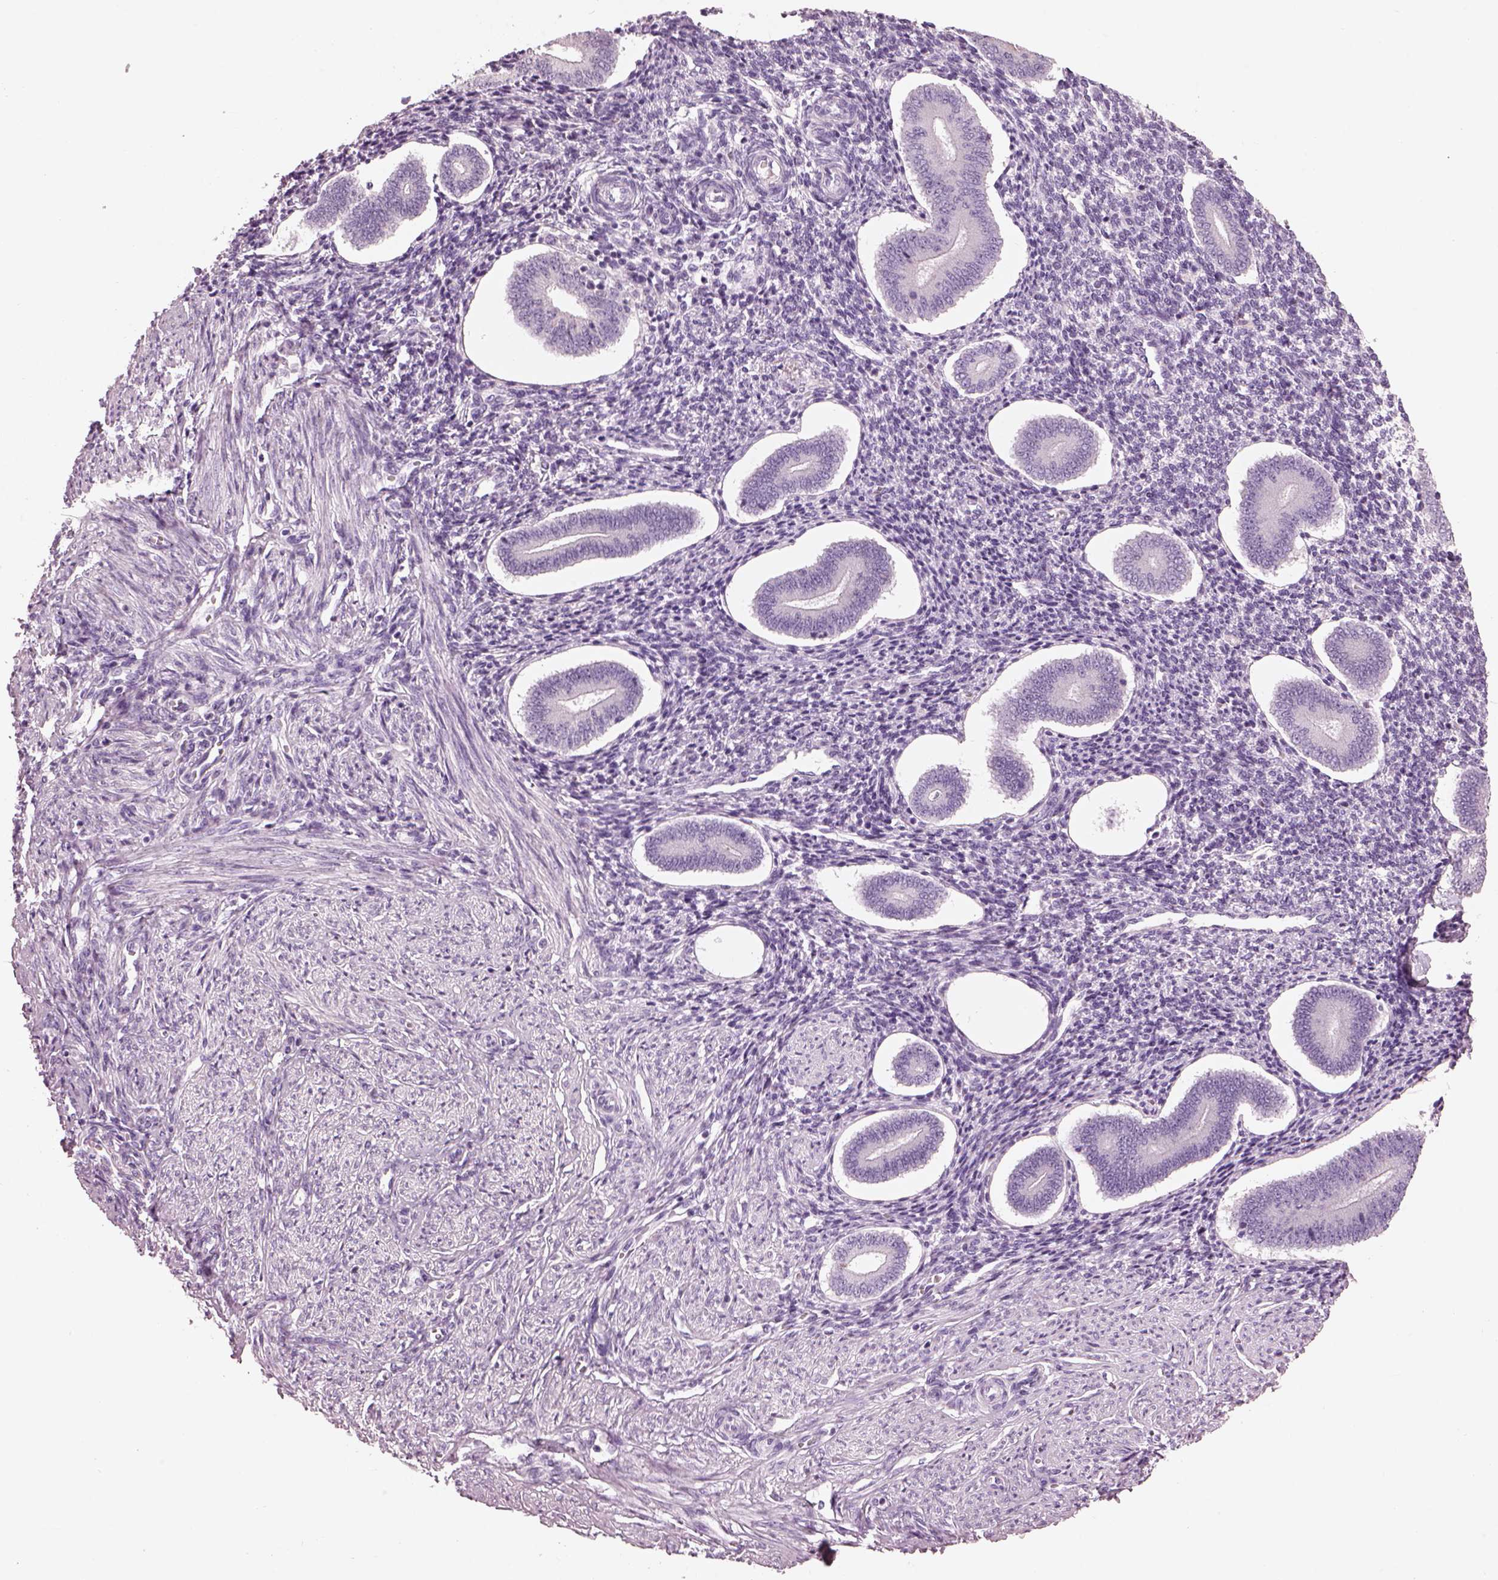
{"staining": {"intensity": "negative", "quantity": "none", "location": "none"}, "tissue": "endometrium", "cell_type": "Cells in endometrial stroma", "image_type": "normal", "snomed": [{"axis": "morphology", "description": "Normal tissue, NOS"}, {"axis": "topography", "description": "Endometrium"}], "caption": "Protein analysis of unremarkable endometrium exhibits no significant expression in cells in endometrial stroma. The staining was performed using DAB to visualize the protein expression in brown, while the nuclei were stained in blue with hematoxylin (Magnification: 20x).", "gene": "PACRG", "patient": {"sex": "female", "age": 40}}